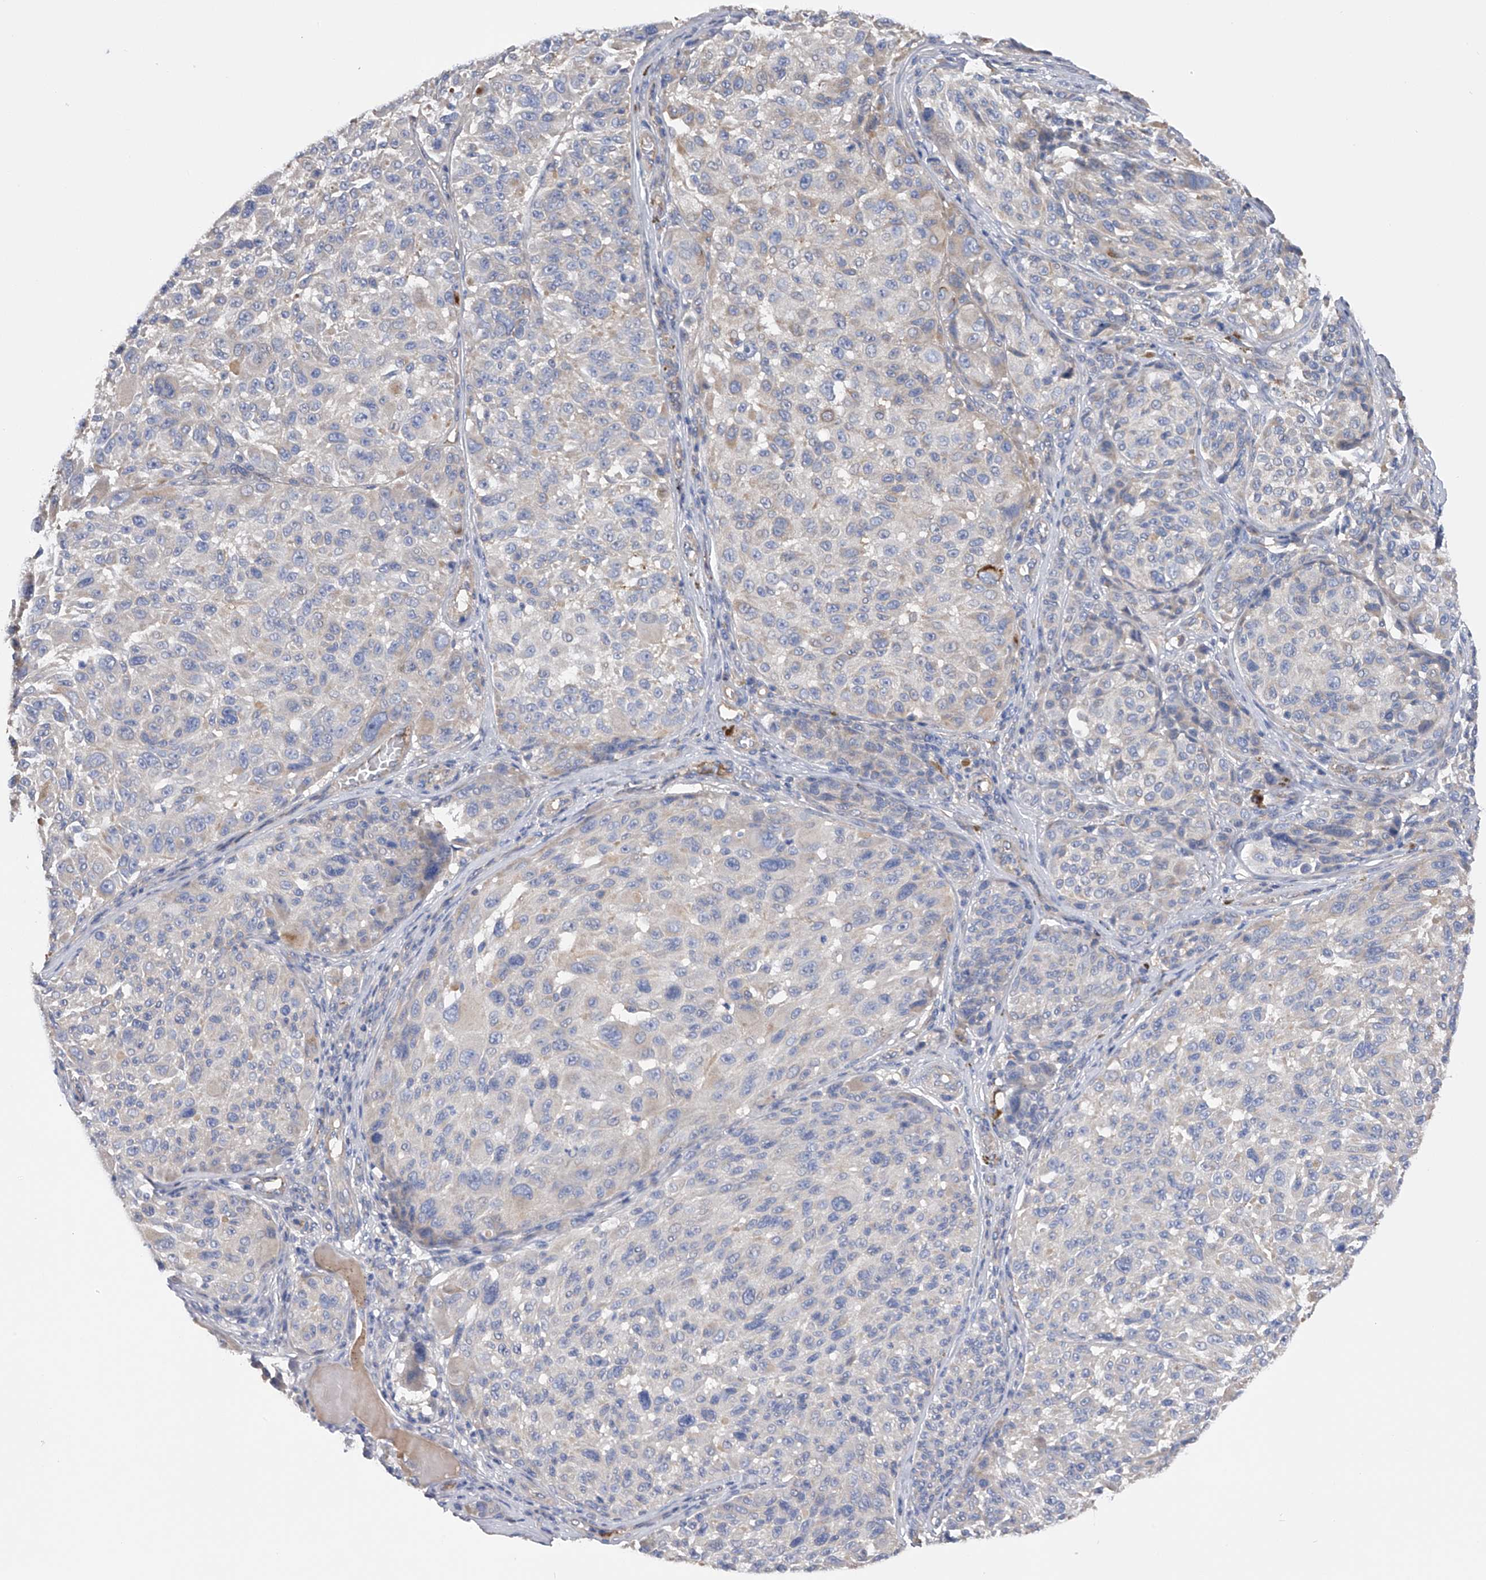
{"staining": {"intensity": "negative", "quantity": "none", "location": "none"}, "tissue": "melanoma", "cell_type": "Tumor cells", "image_type": "cancer", "snomed": [{"axis": "morphology", "description": "Malignant melanoma, NOS"}, {"axis": "topography", "description": "Skin"}], "caption": "High magnification brightfield microscopy of malignant melanoma stained with DAB (brown) and counterstained with hematoxylin (blue): tumor cells show no significant positivity. (DAB (3,3'-diaminobenzidine) immunohistochemistry (IHC) visualized using brightfield microscopy, high magnification).", "gene": "RWDD2A", "patient": {"sex": "male", "age": 83}}